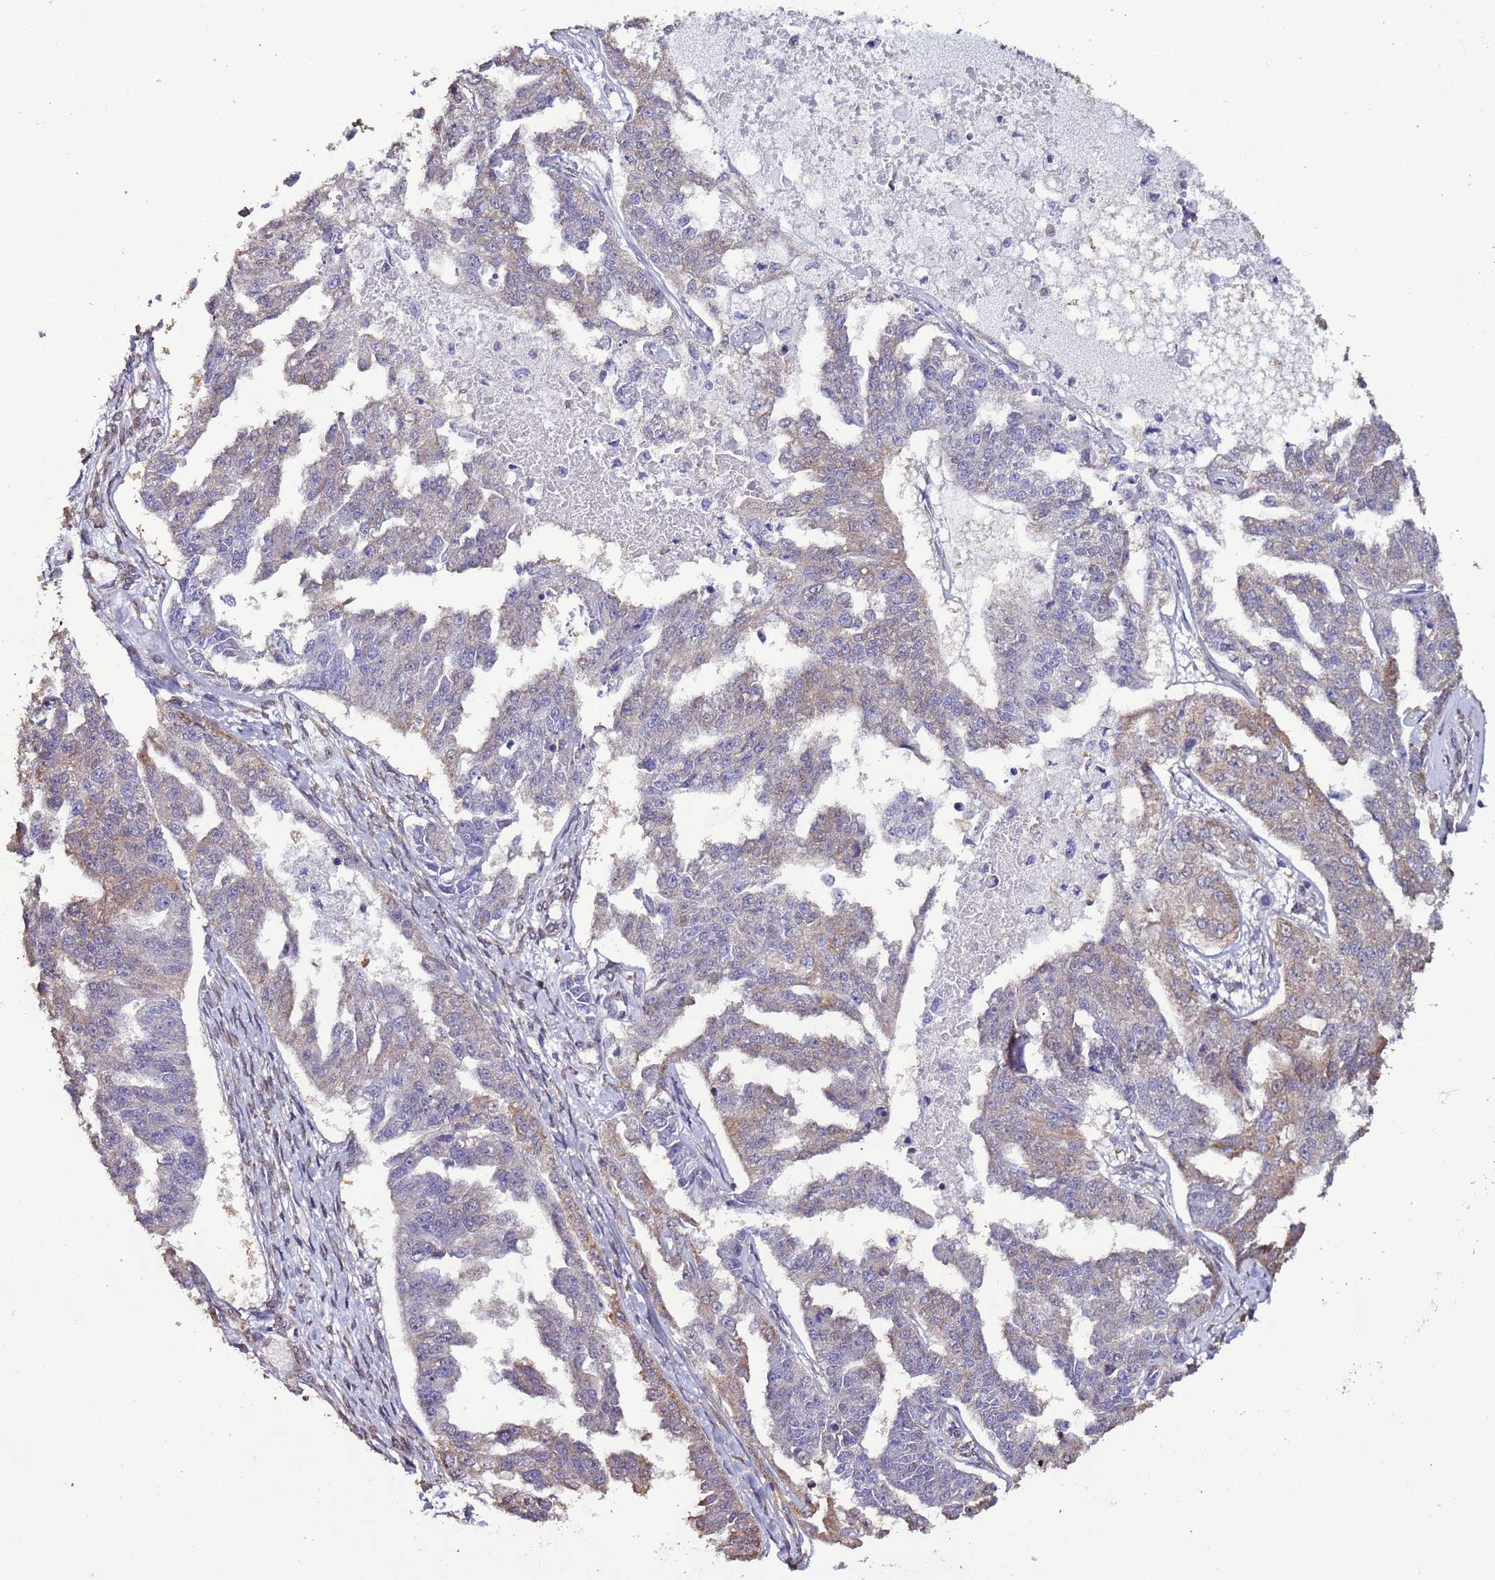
{"staining": {"intensity": "moderate", "quantity": "<25%", "location": "cytoplasmic/membranous"}, "tissue": "ovarian cancer", "cell_type": "Tumor cells", "image_type": "cancer", "snomed": [{"axis": "morphology", "description": "Cystadenocarcinoma, serous, NOS"}, {"axis": "topography", "description": "Ovary"}], "caption": "Immunohistochemistry (IHC) histopathology image of ovarian cancer (serous cystadenocarcinoma) stained for a protein (brown), which displays low levels of moderate cytoplasmic/membranous positivity in about <25% of tumor cells.", "gene": "SLC41A3", "patient": {"sex": "female", "age": 58}}